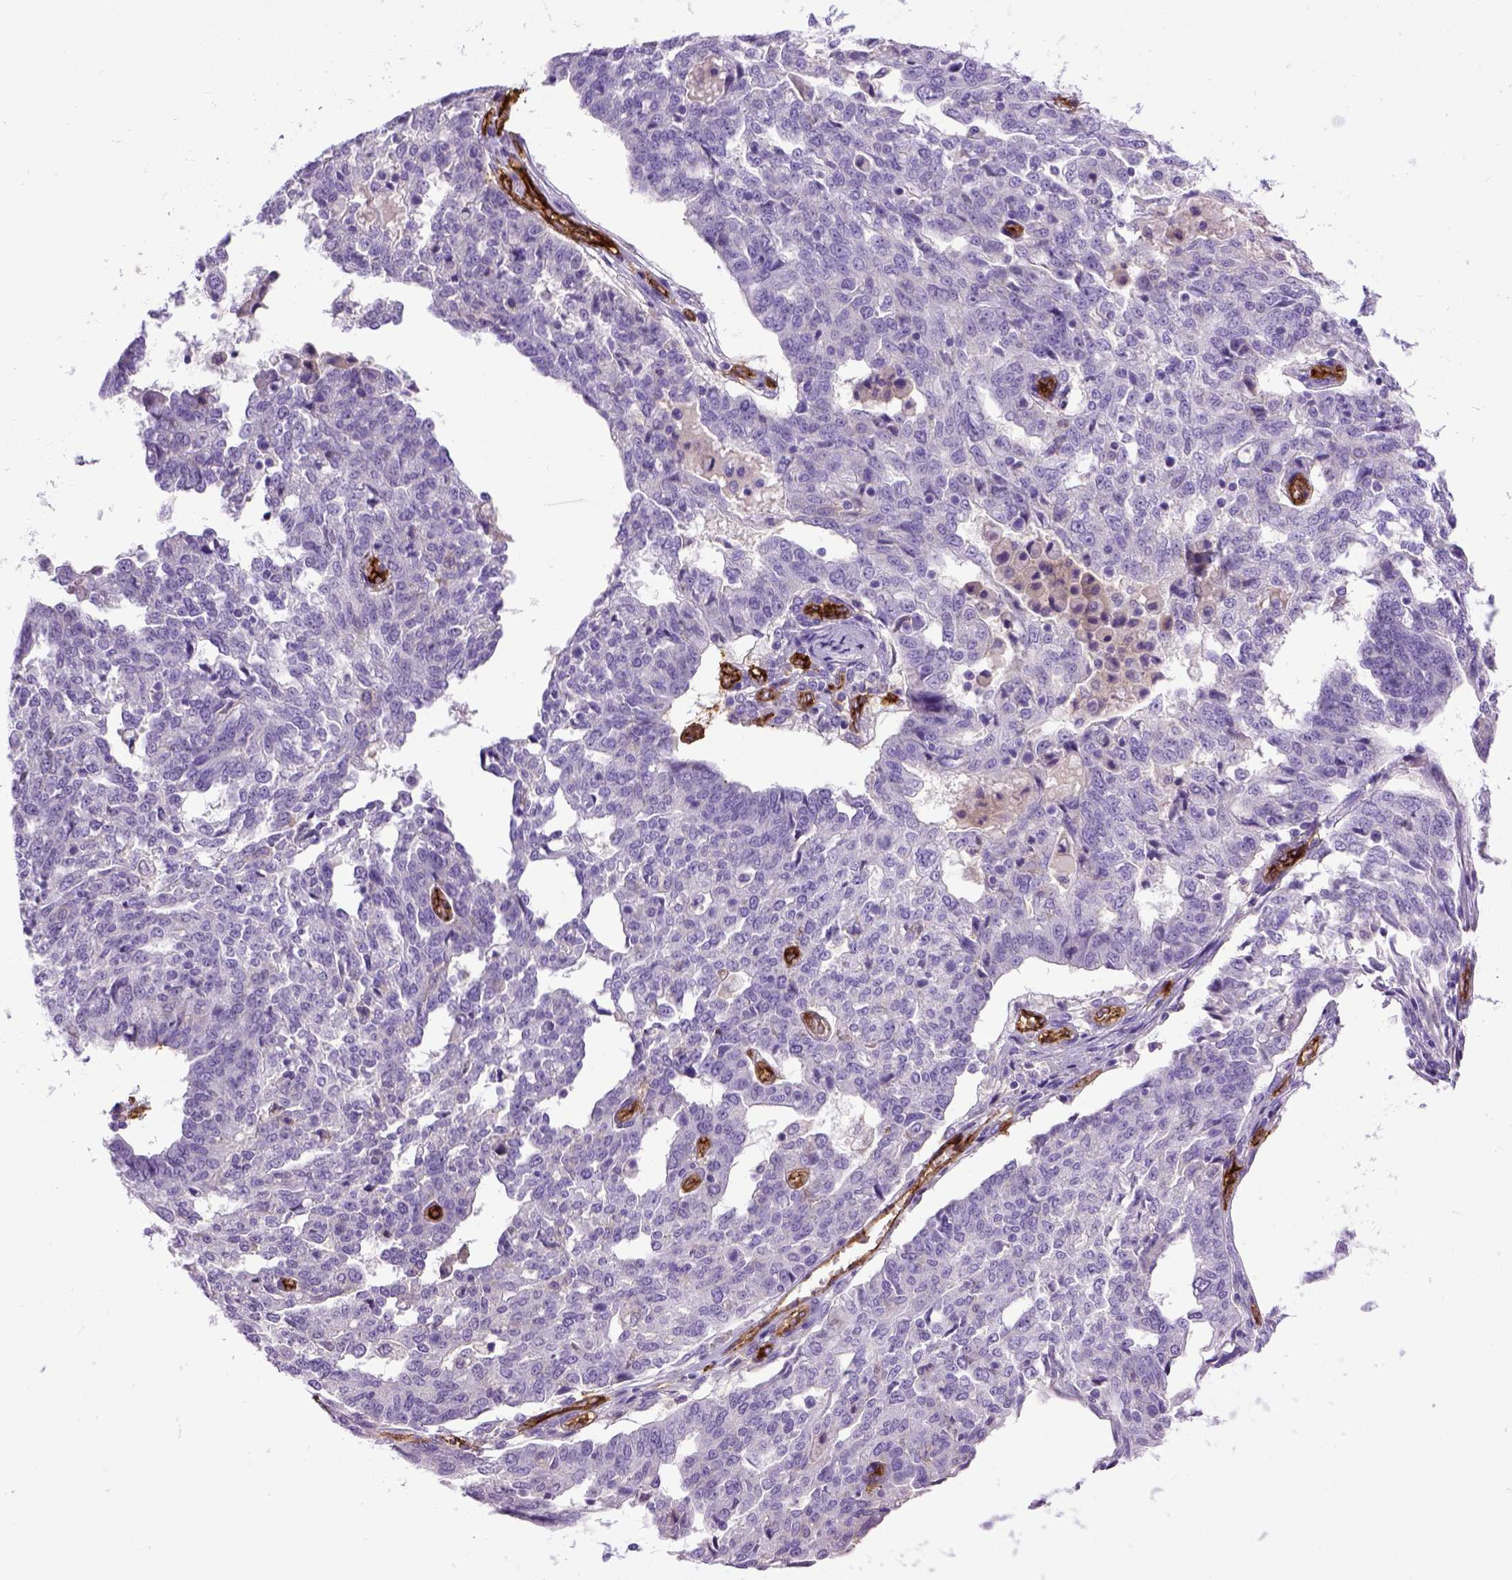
{"staining": {"intensity": "negative", "quantity": "none", "location": "none"}, "tissue": "ovarian cancer", "cell_type": "Tumor cells", "image_type": "cancer", "snomed": [{"axis": "morphology", "description": "Cystadenocarcinoma, serous, NOS"}, {"axis": "topography", "description": "Ovary"}], "caption": "A high-resolution photomicrograph shows IHC staining of ovarian serous cystadenocarcinoma, which reveals no significant positivity in tumor cells. Nuclei are stained in blue.", "gene": "ENG", "patient": {"sex": "female", "age": 67}}